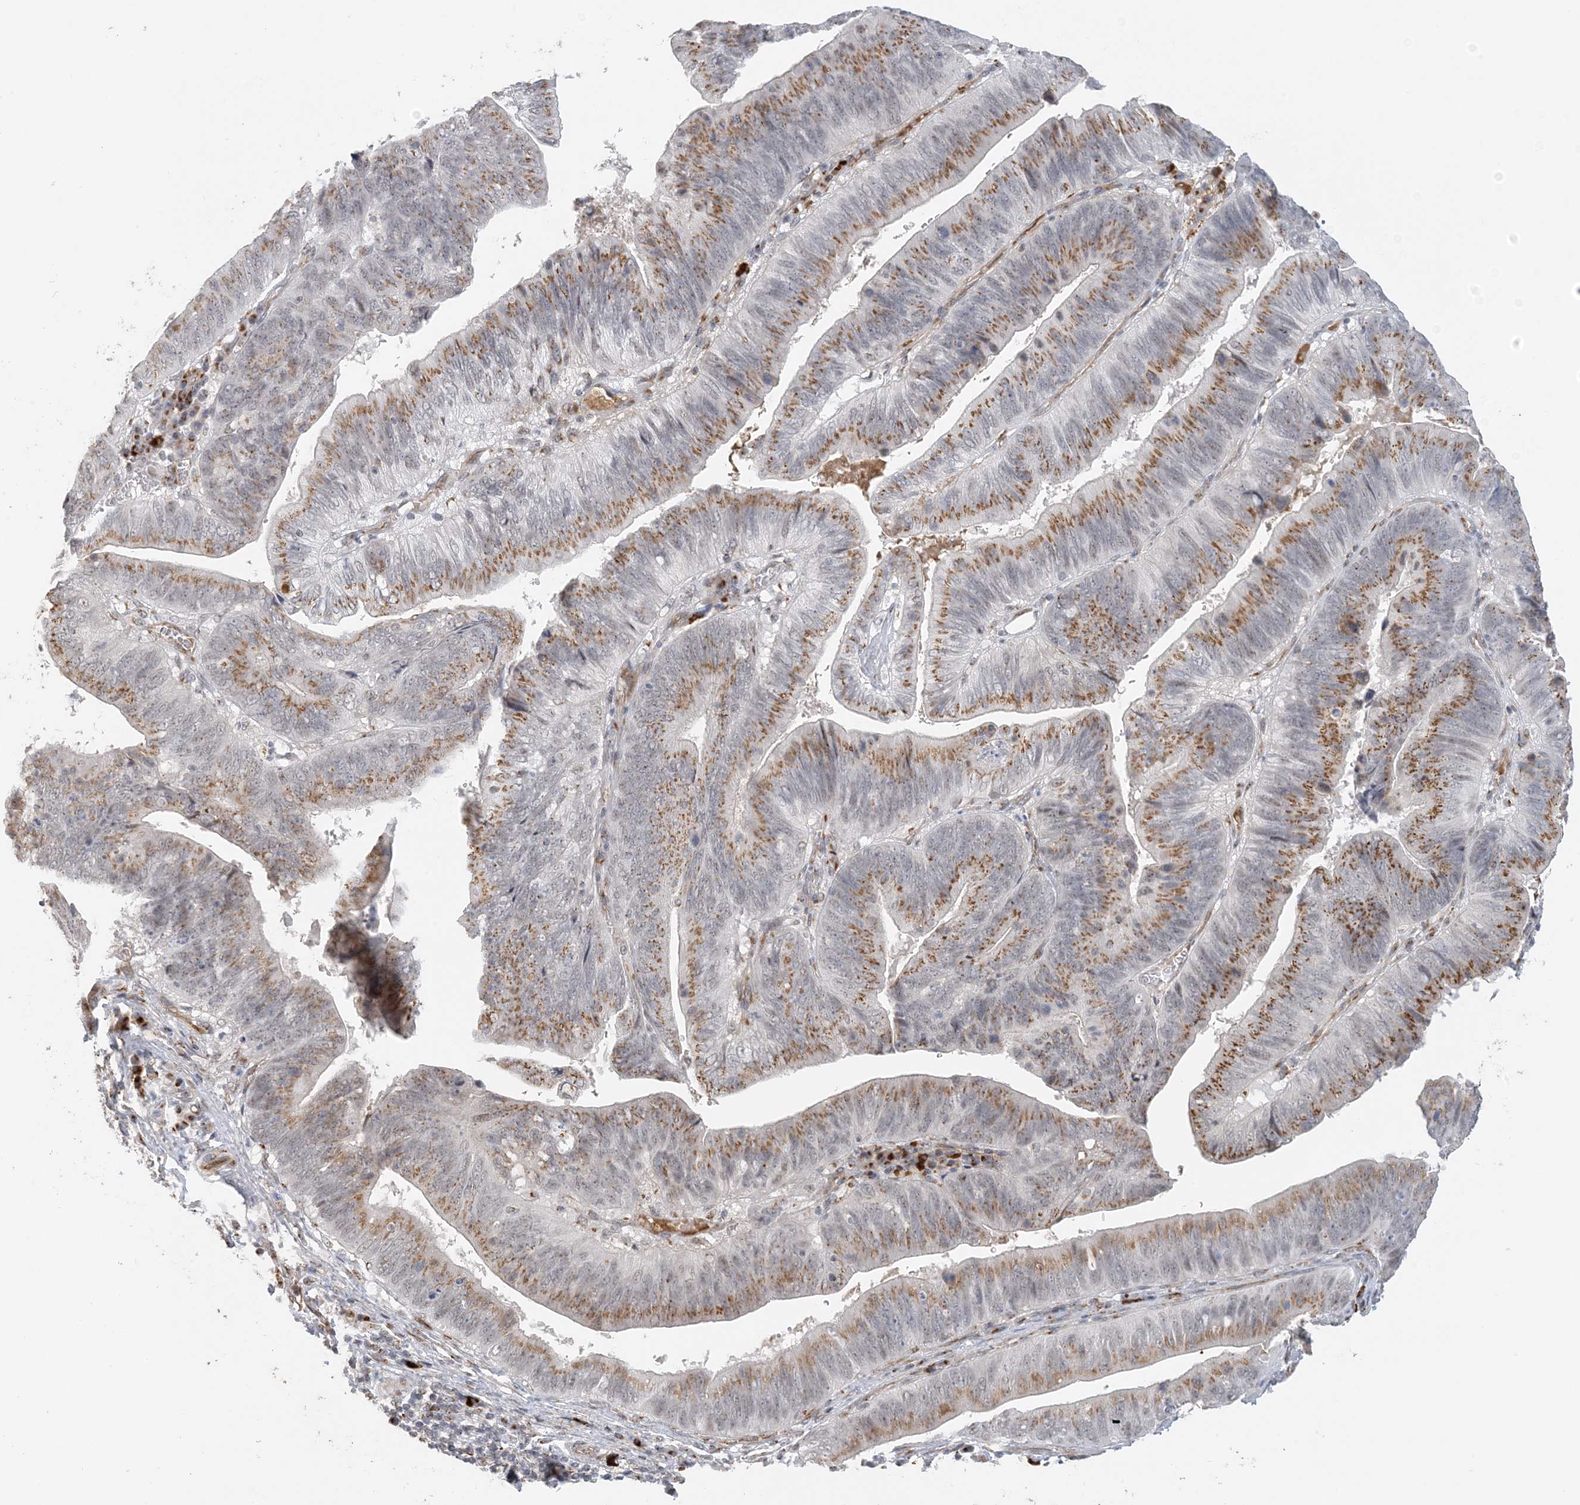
{"staining": {"intensity": "moderate", "quantity": ">75%", "location": "cytoplasmic/membranous"}, "tissue": "pancreatic cancer", "cell_type": "Tumor cells", "image_type": "cancer", "snomed": [{"axis": "morphology", "description": "Adenocarcinoma, NOS"}, {"axis": "topography", "description": "Pancreas"}], "caption": "The histopathology image exhibits immunohistochemical staining of pancreatic adenocarcinoma. There is moderate cytoplasmic/membranous expression is identified in about >75% of tumor cells.", "gene": "ZCCHC4", "patient": {"sex": "male", "age": 63}}